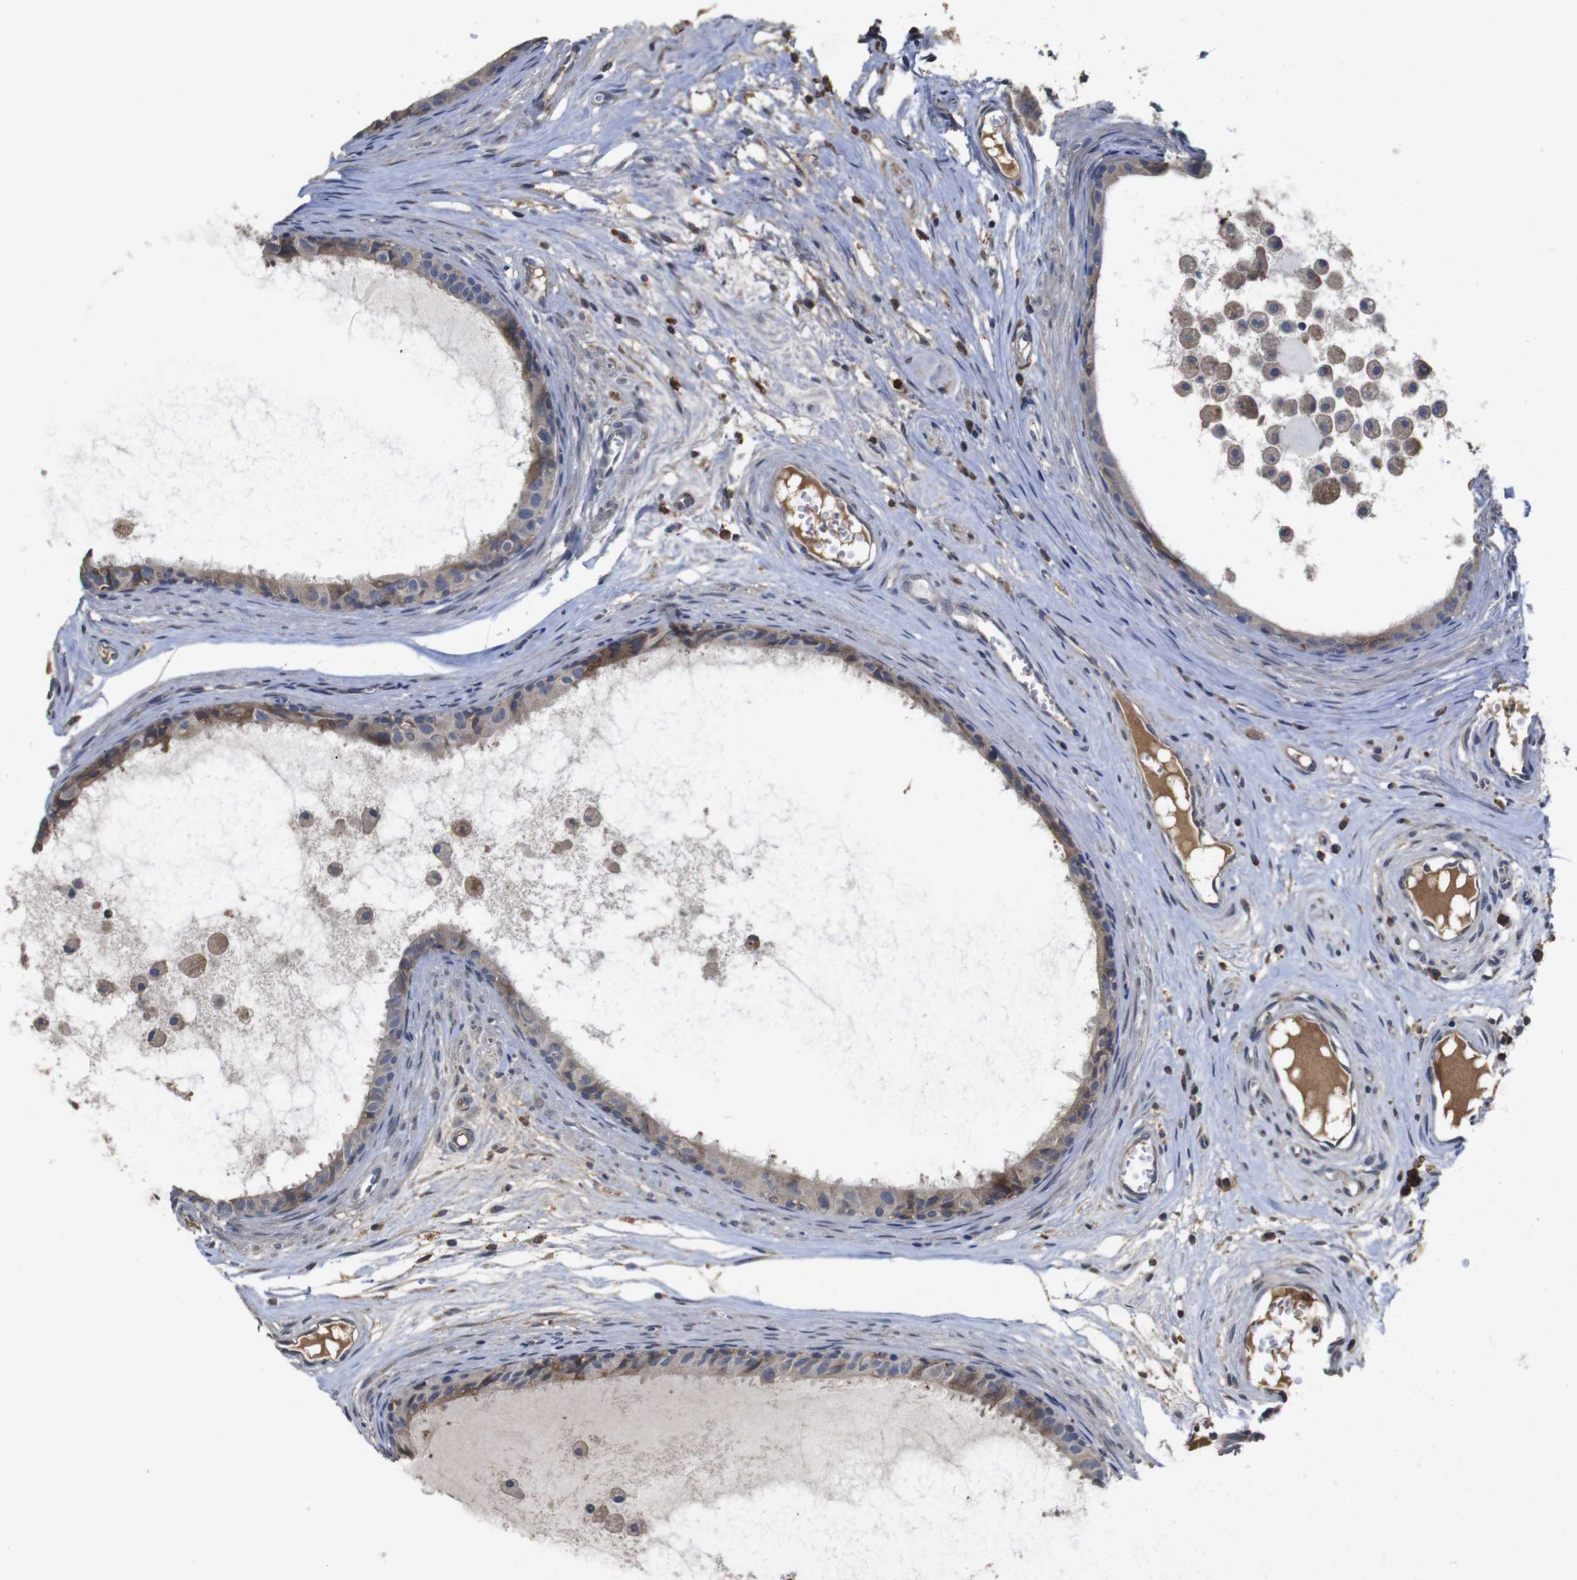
{"staining": {"intensity": "moderate", "quantity": ">75%", "location": "cytoplasmic/membranous"}, "tissue": "epididymis", "cell_type": "Glandular cells", "image_type": "normal", "snomed": [{"axis": "morphology", "description": "Normal tissue, NOS"}, {"axis": "morphology", "description": "Inflammation, NOS"}, {"axis": "topography", "description": "Epididymis"}], "caption": "The photomicrograph exhibits staining of normal epididymis, revealing moderate cytoplasmic/membranous protein expression (brown color) within glandular cells.", "gene": "ARHGAP24", "patient": {"sex": "male", "age": 85}}